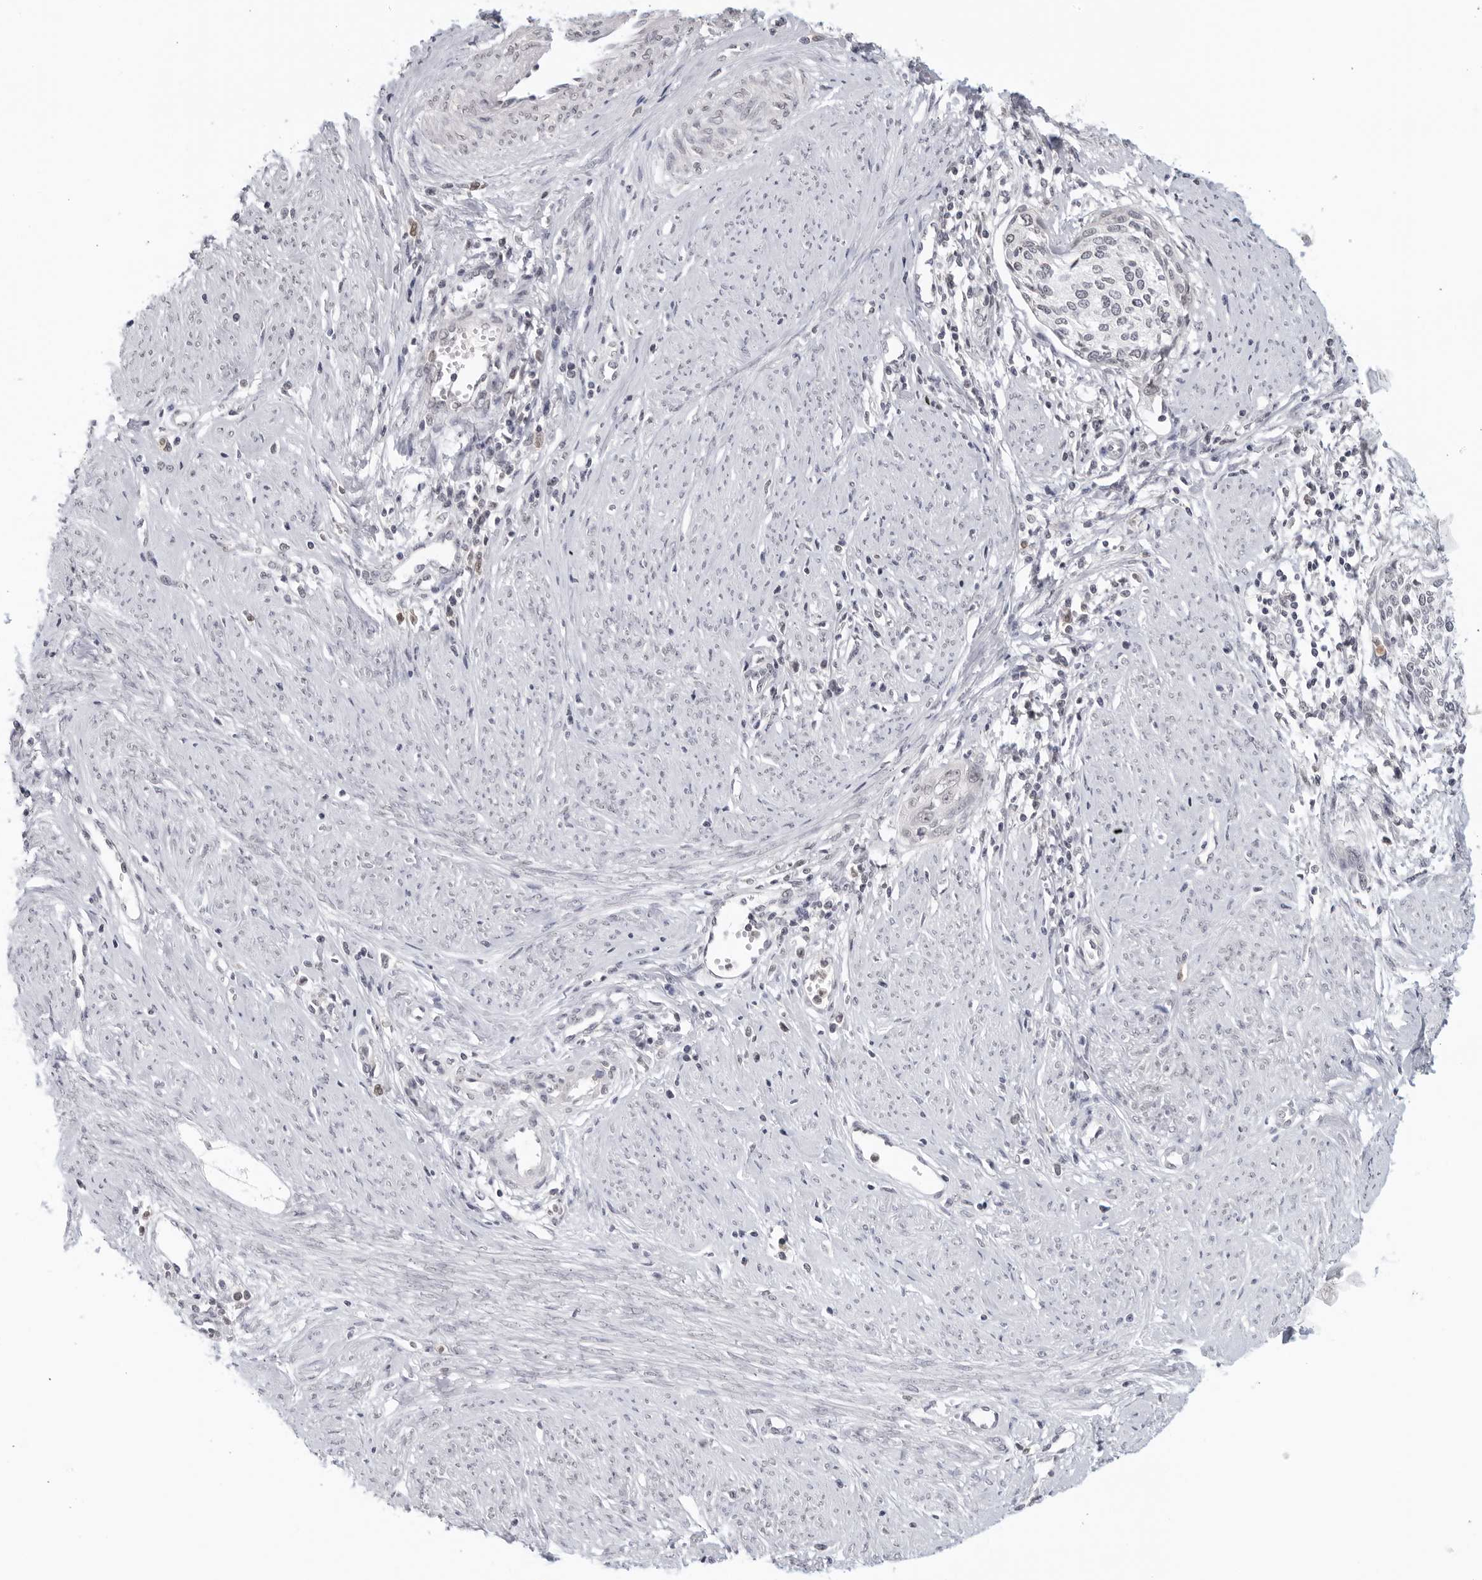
{"staining": {"intensity": "negative", "quantity": "none", "location": "none"}, "tissue": "cervical cancer", "cell_type": "Tumor cells", "image_type": "cancer", "snomed": [{"axis": "morphology", "description": "Squamous cell carcinoma, NOS"}, {"axis": "topography", "description": "Cervix"}], "caption": "This histopathology image is of squamous cell carcinoma (cervical) stained with immunohistochemistry (IHC) to label a protein in brown with the nuclei are counter-stained blue. There is no staining in tumor cells. The staining is performed using DAB (3,3'-diaminobenzidine) brown chromogen with nuclei counter-stained in using hematoxylin.", "gene": "RAB11FIP3", "patient": {"sex": "female", "age": 37}}